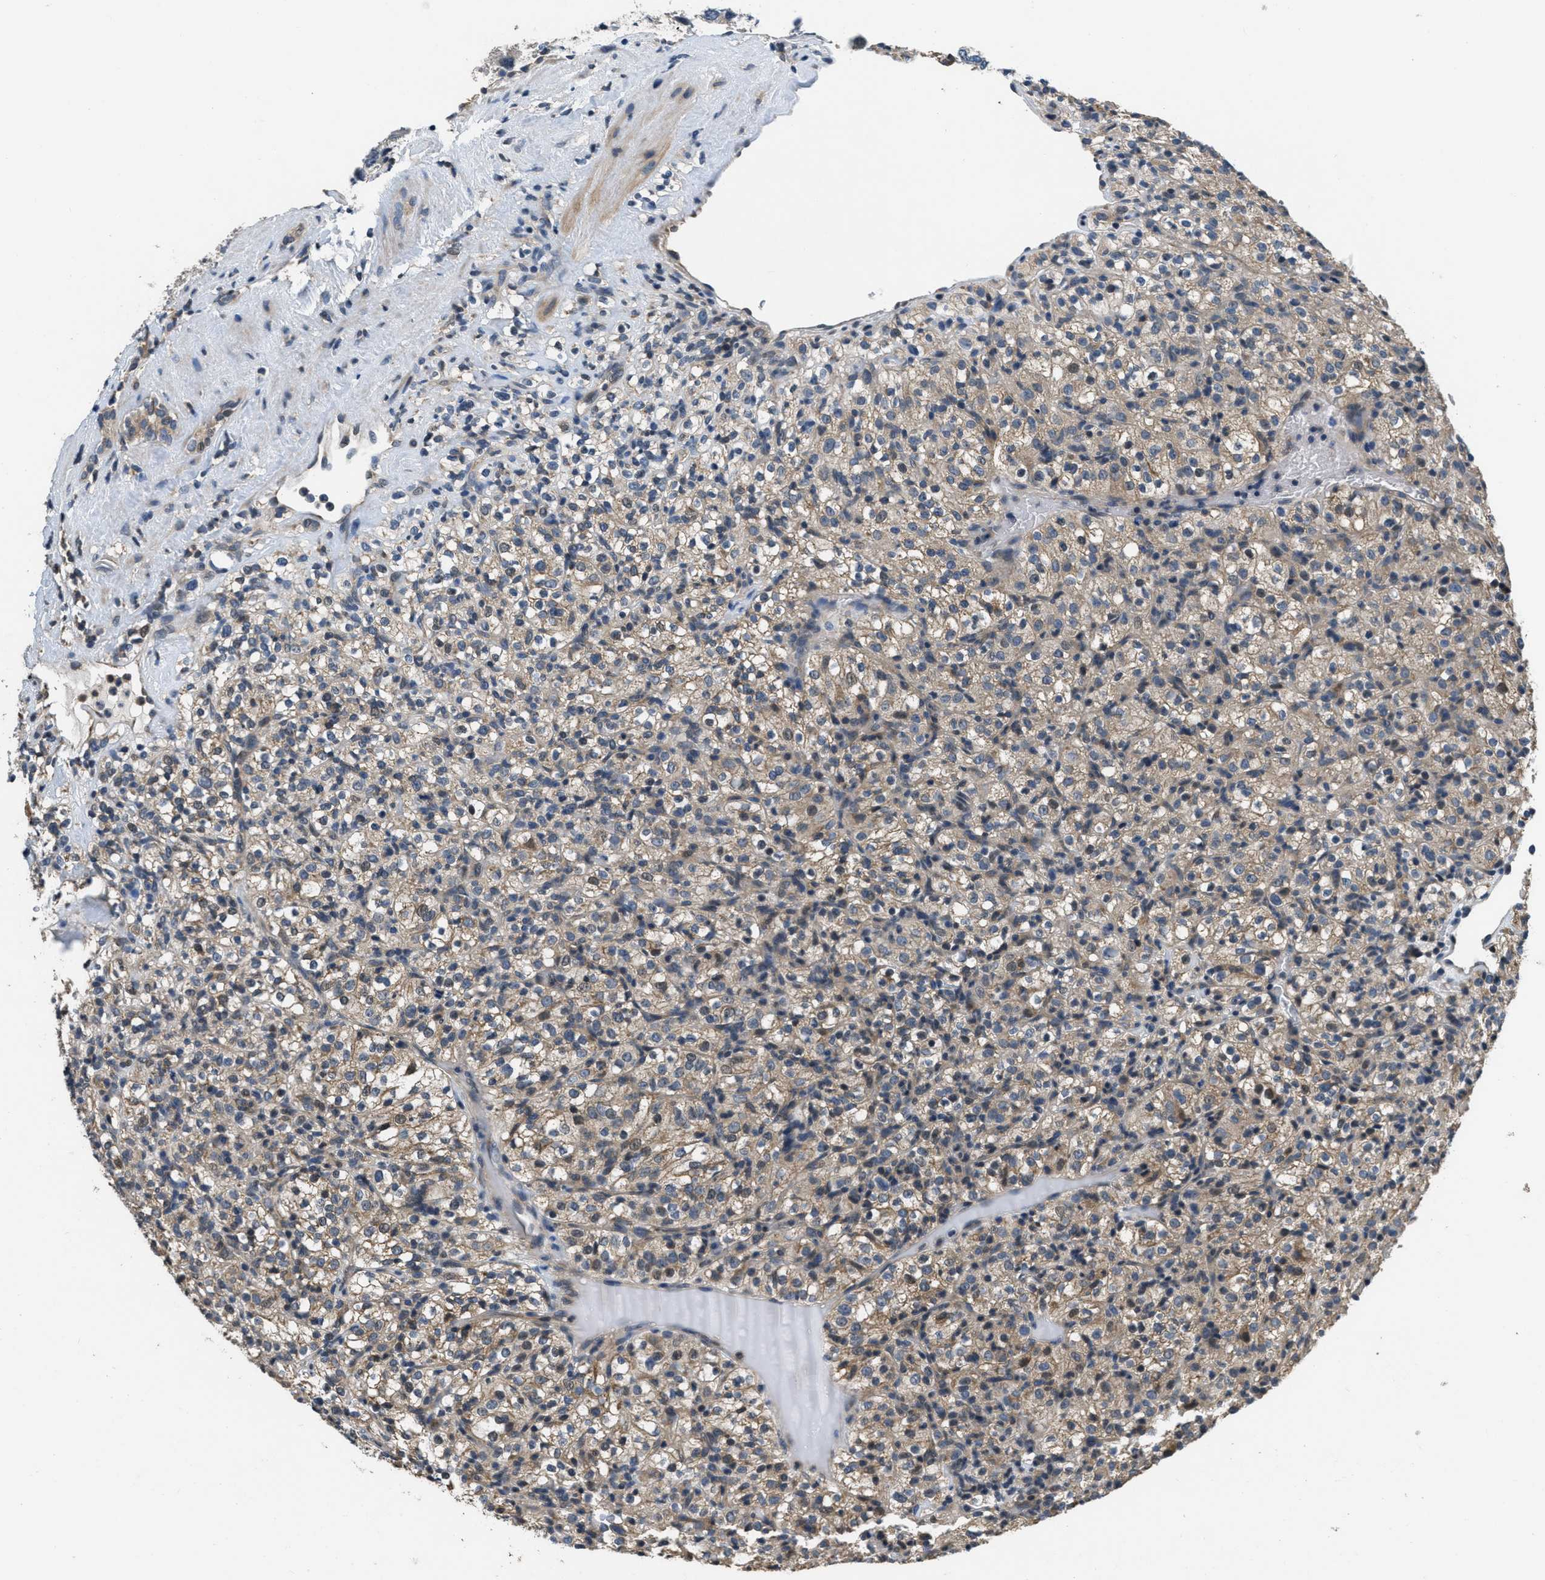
{"staining": {"intensity": "weak", "quantity": ">75%", "location": "cytoplasmic/membranous,nuclear"}, "tissue": "renal cancer", "cell_type": "Tumor cells", "image_type": "cancer", "snomed": [{"axis": "morphology", "description": "Normal tissue, NOS"}, {"axis": "morphology", "description": "Adenocarcinoma, NOS"}, {"axis": "topography", "description": "Kidney"}], "caption": "This photomicrograph demonstrates renal cancer (adenocarcinoma) stained with immunohistochemistry to label a protein in brown. The cytoplasmic/membranous and nuclear of tumor cells show weak positivity for the protein. Nuclei are counter-stained blue.", "gene": "NAT1", "patient": {"sex": "female", "age": 72}}